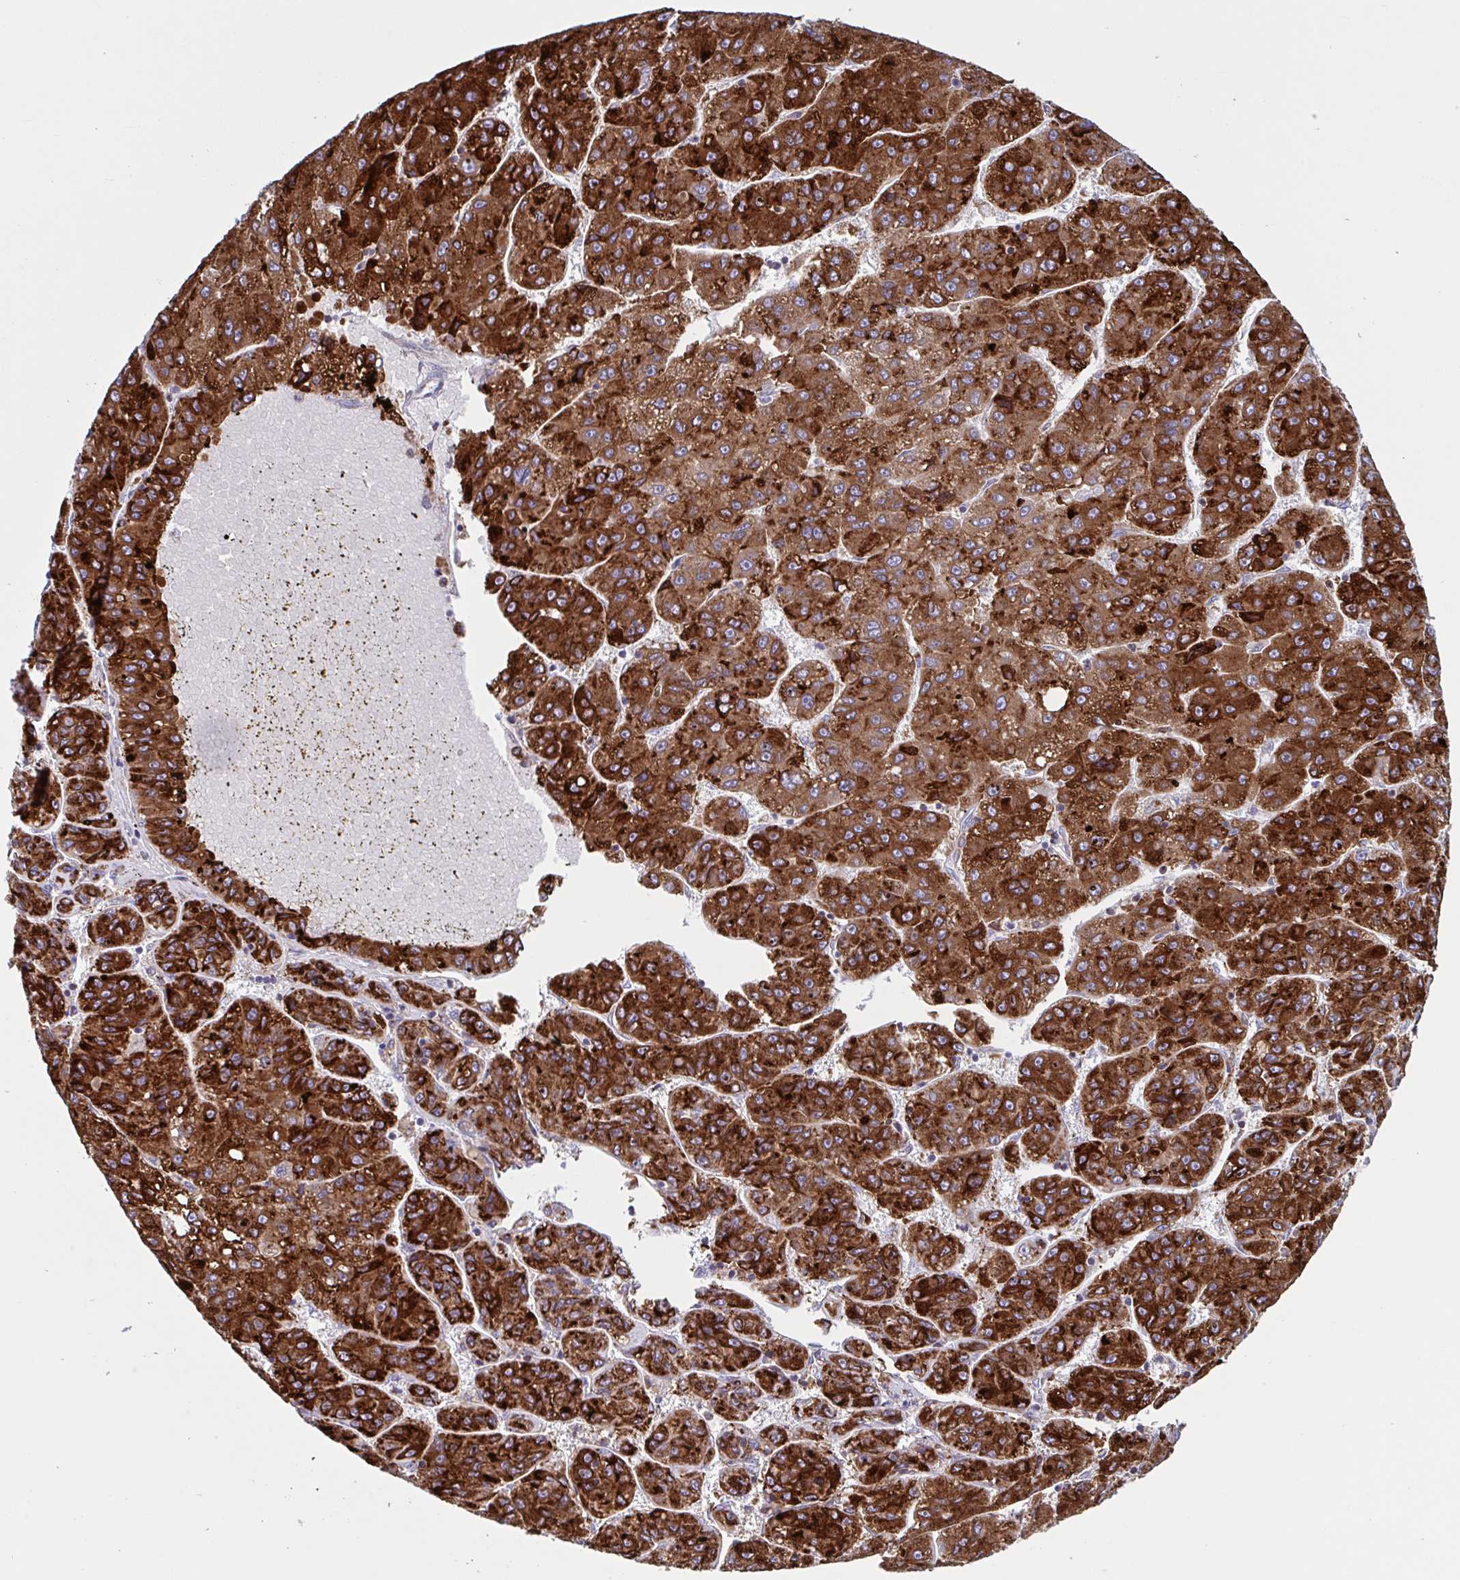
{"staining": {"intensity": "strong", "quantity": ">75%", "location": "cytoplasmic/membranous"}, "tissue": "liver cancer", "cell_type": "Tumor cells", "image_type": "cancer", "snomed": [{"axis": "morphology", "description": "Carcinoma, Hepatocellular, NOS"}, {"axis": "topography", "description": "Liver"}], "caption": "Tumor cells display high levels of strong cytoplasmic/membranous staining in approximately >75% of cells in liver hepatocellular carcinoma. The staining was performed using DAB, with brown indicating positive protein expression. Nuclei are stained blue with hematoxylin.", "gene": "RFK", "patient": {"sex": "female", "age": 82}}